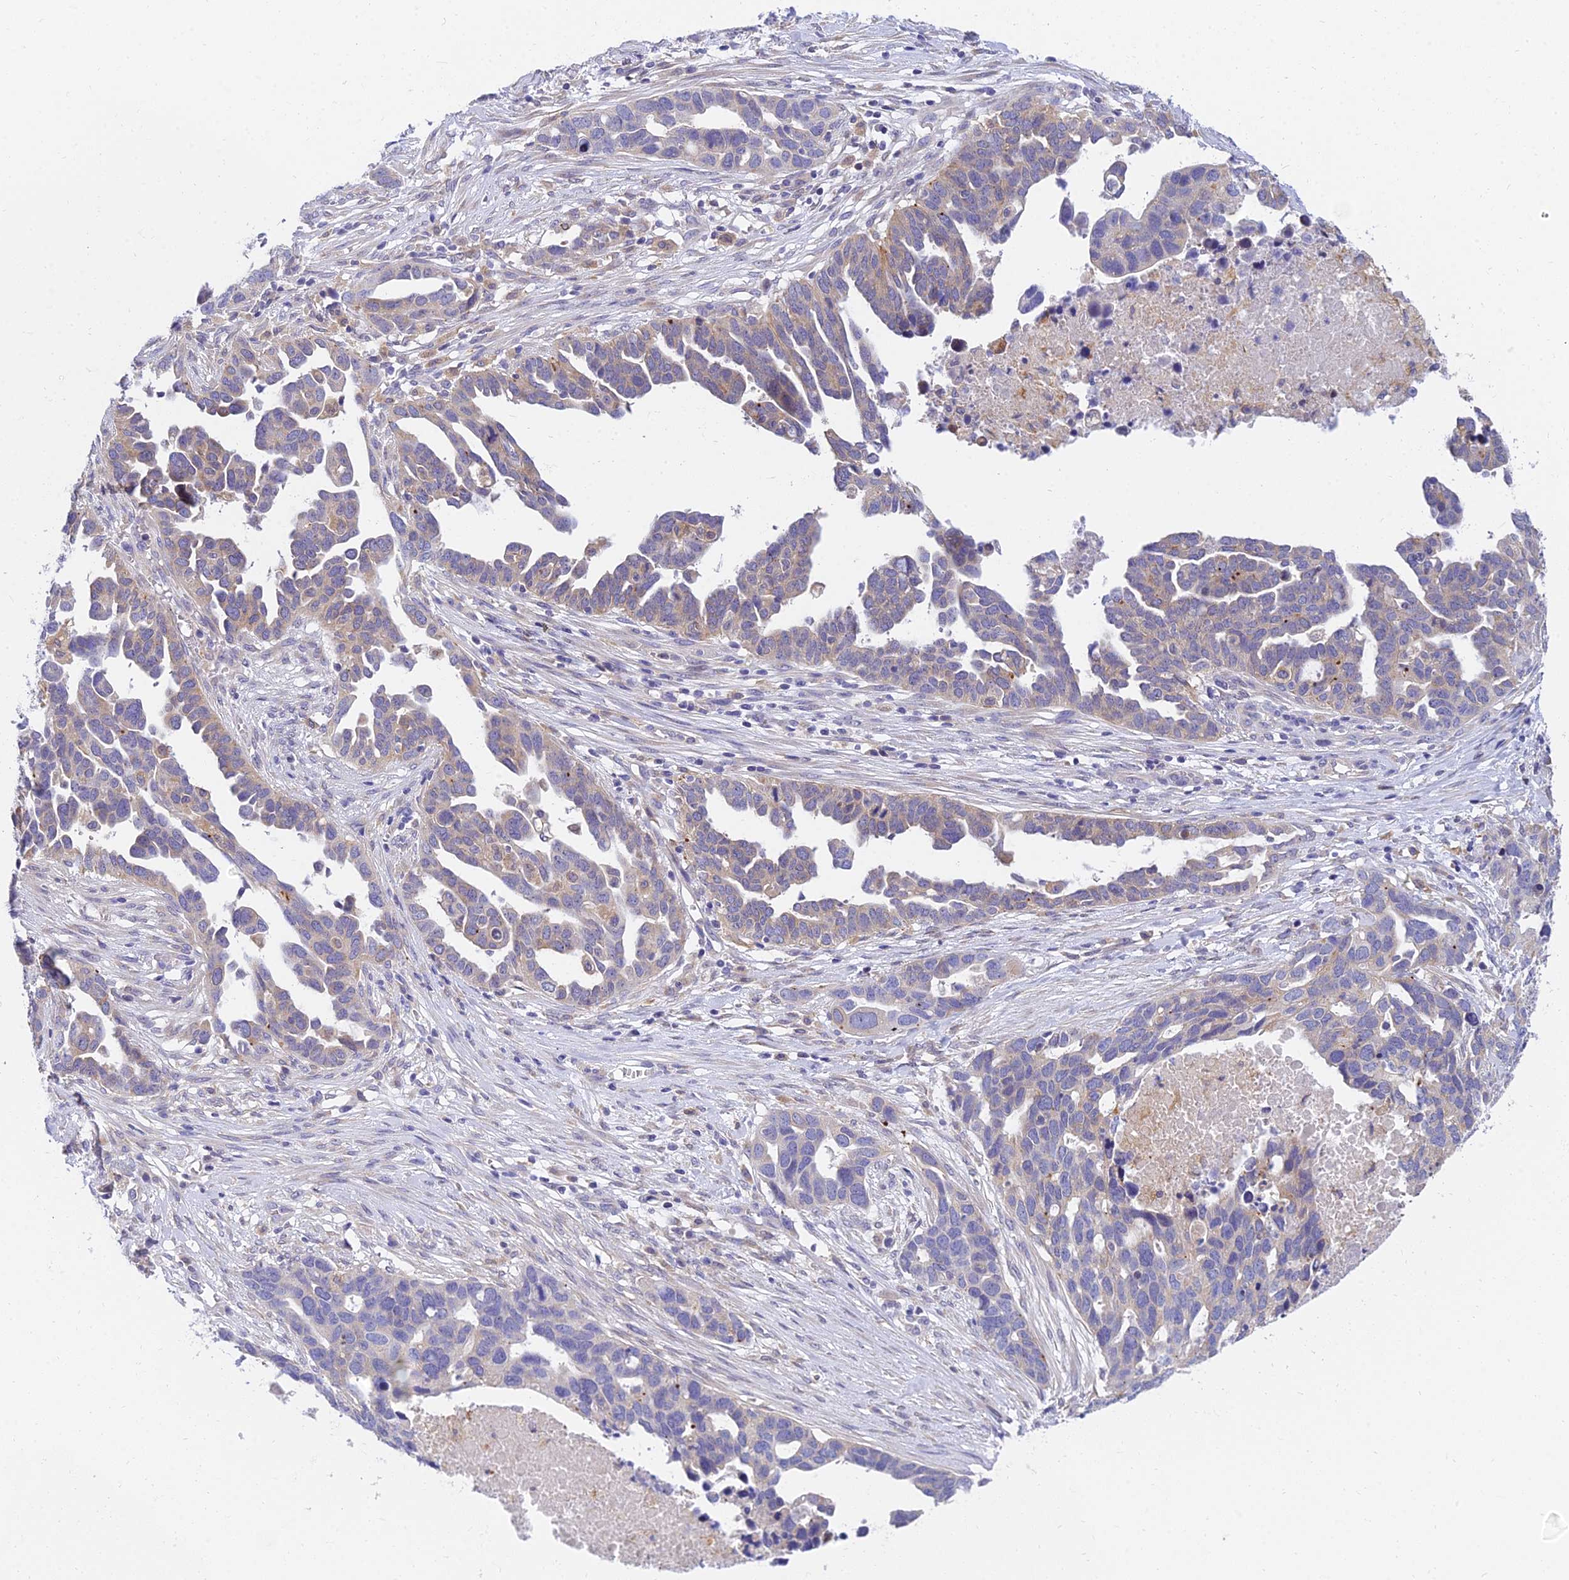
{"staining": {"intensity": "weak", "quantity": "<25%", "location": "cytoplasmic/membranous"}, "tissue": "ovarian cancer", "cell_type": "Tumor cells", "image_type": "cancer", "snomed": [{"axis": "morphology", "description": "Cystadenocarcinoma, serous, NOS"}, {"axis": "topography", "description": "Ovary"}], "caption": "Immunohistochemistry (IHC) of ovarian cancer (serous cystadenocarcinoma) displays no positivity in tumor cells. (Immunohistochemistry (IHC), brightfield microscopy, high magnification).", "gene": "ARL8B", "patient": {"sex": "female", "age": 54}}